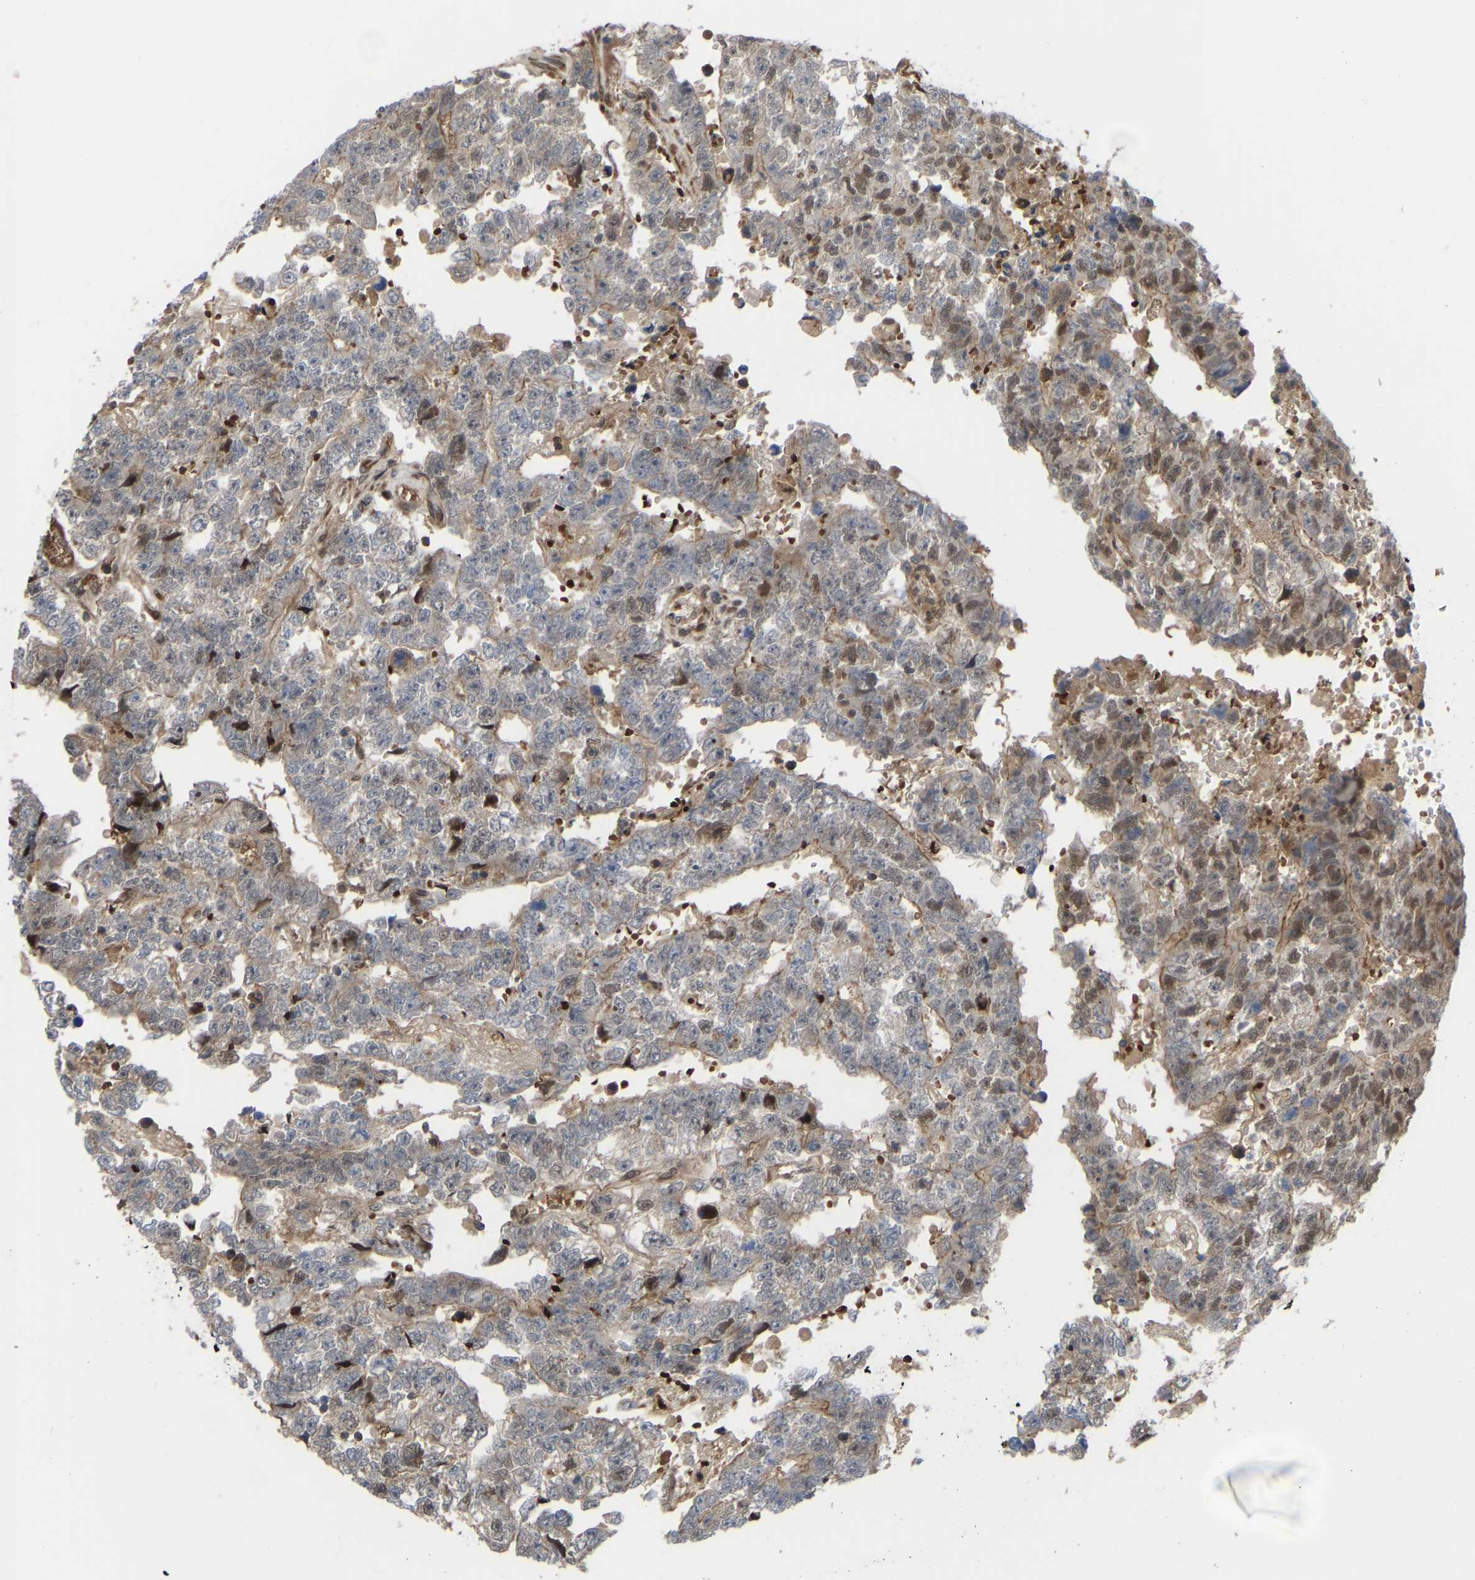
{"staining": {"intensity": "weak", "quantity": "25%-75%", "location": "cytoplasmic/membranous,nuclear"}, "tissue": "testis cancer", "cell_type": "Tumor cells", "image_type": "cancer", "snomed": [{"axis": "morphology", "description": "Carcinoma, Embryonal, NOS"}, {"axis": "topography", "description": "Testis"}], "caption": "Brown immunohistochemical staining in embryonal carcinoma (testis) exhibits weak cytoplasmic/membranous and nuclear staining in approximately 25%-75% of tumor cells. (DAB IHC with brightfield microscopy, high magnification).", "gene": "CYP7B1", "patient": {"sex": "male", "age": 25}}